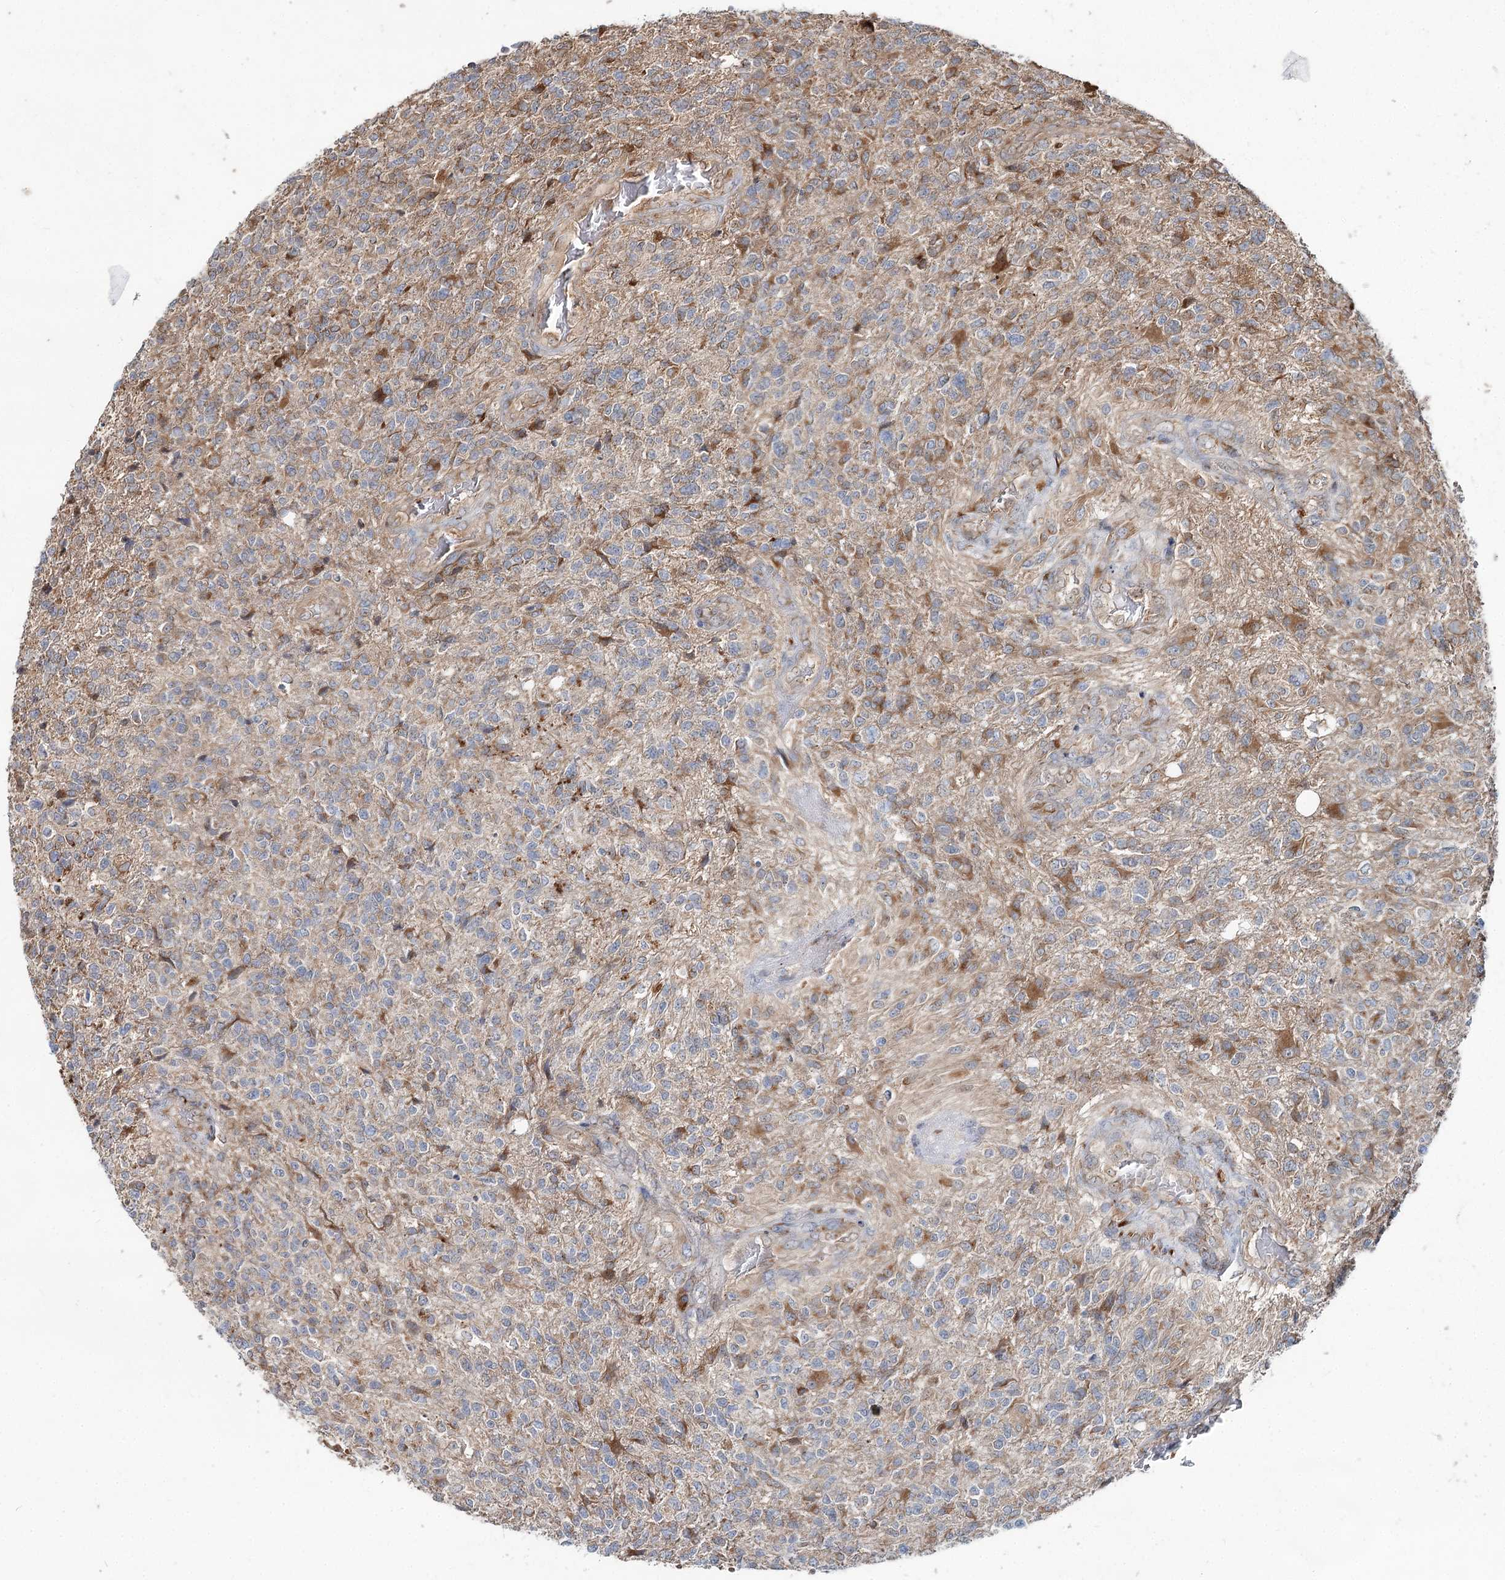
{"staining": {"intensity": "weak", "quantity": "25%-75%", "location": "cytoplasmic/membranous"}, "tissue": "glioma", "cell_type": "Tumor cells", "image_type": "cancer", "snomed": [{"axis": "morphology", "description": "Glioma, malignant, High grade"}, {"axis": "topography", "description": "Brain"}], "caption": "Glioma stained with immunohistochemistry (IHC) shows weak cytoplasmic/membranous staining in approximately 25%-75% of tumor cells.", "gene": "SPART", "patient": {"sex": "male", "age": 56}}